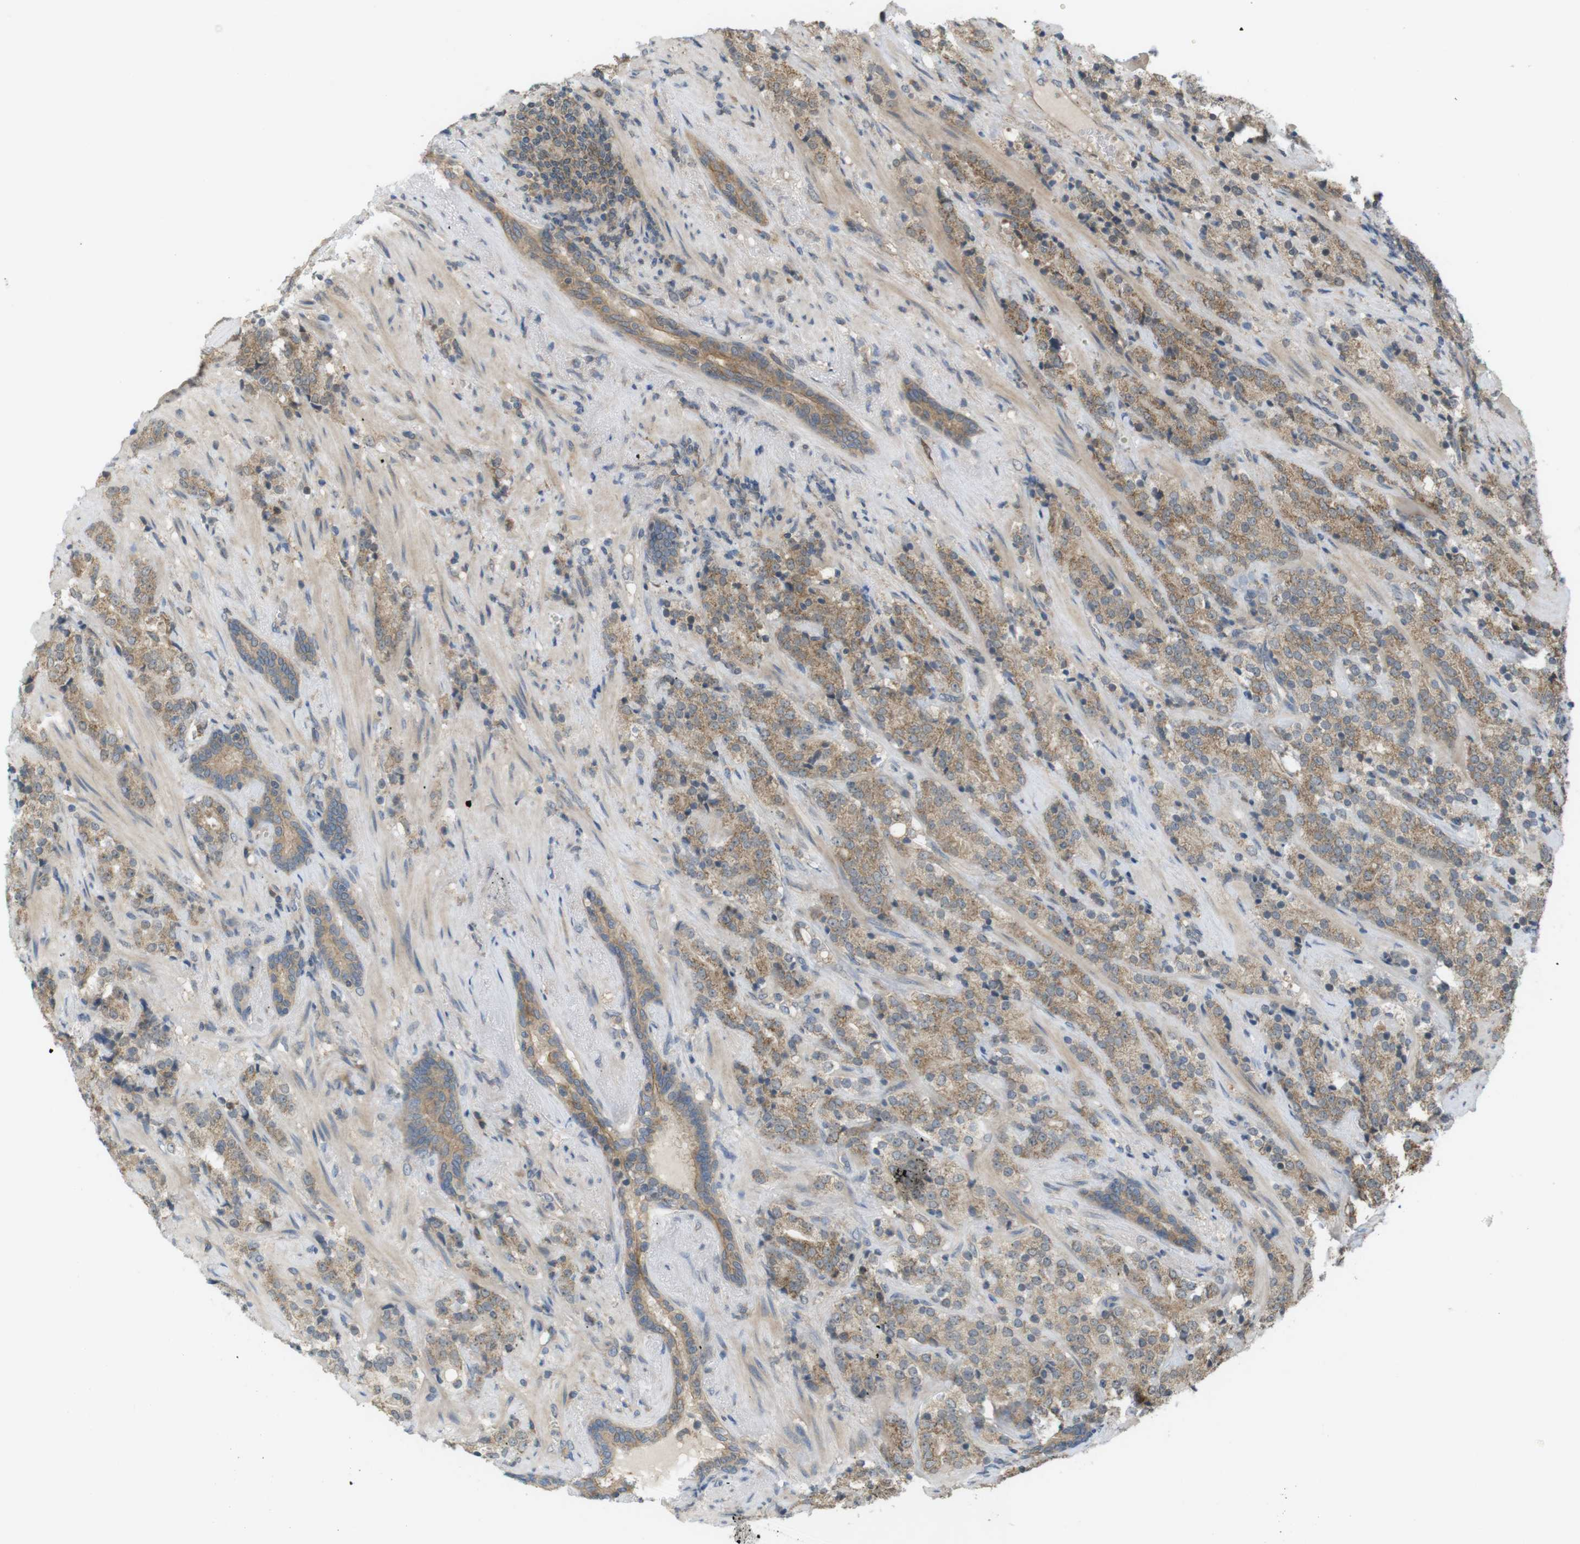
{"staining": {"intensity": "moderate", "quantity": ">75%", "location": "cytoplasmic/membranous"}, "tissue": "prostate cancer", "cell_type": "Tumor cells", "image_type": "cancer", "snomed": [{"axis": "morphology", "description": "Adenocarcinoma, High grade"}, {"axis": "topography", "description": "Prostate"}], "caption": "Prostate cancer (high-grade adenocarcinoma) stained with a protein marker shows moderate staining in tumor cells.", "gene": "RNF130", "patient": {"sex": "male", "age": 71}}